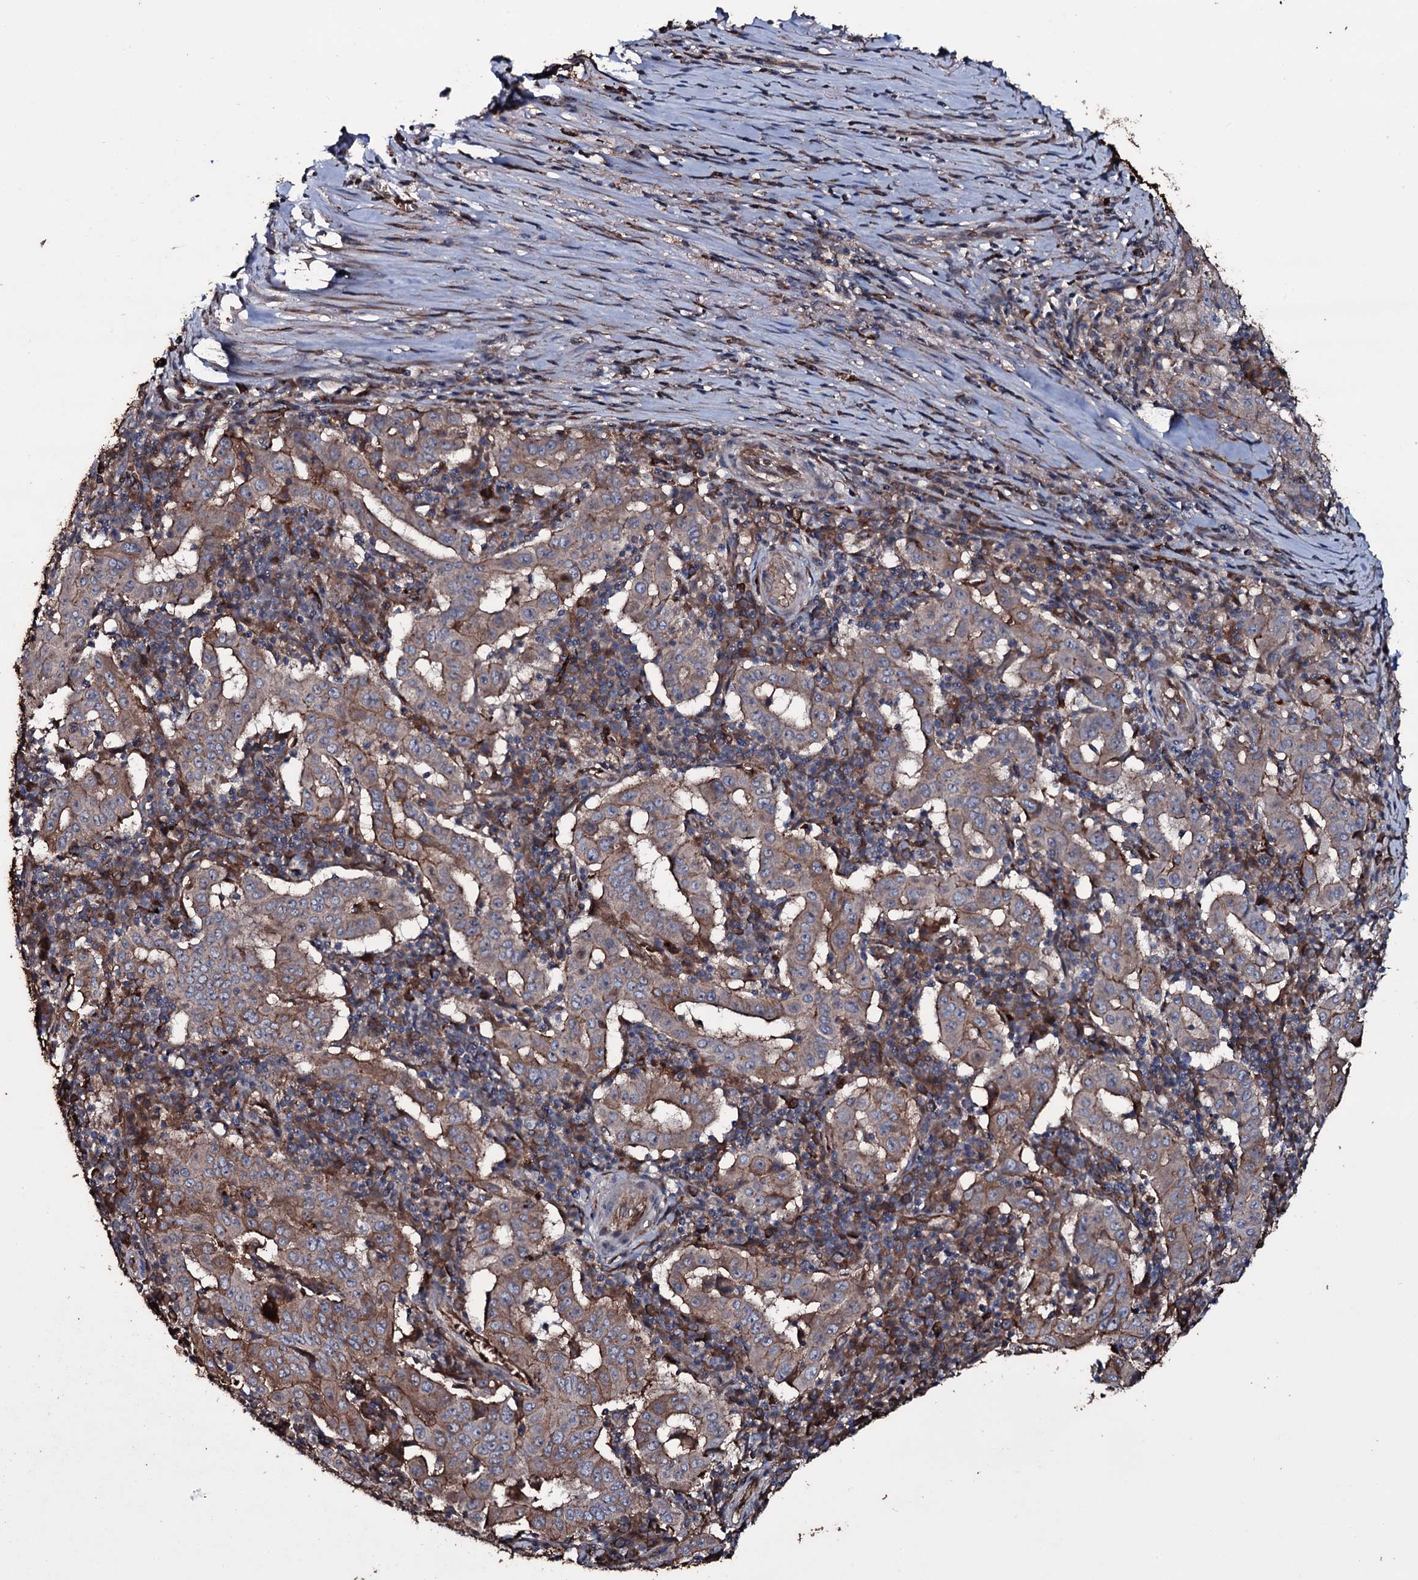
{"staining": {"intensity": "moderate", "quantity": "25%-75%", "location": "cytoplasmic/membranous"}, "tissue": "pancreatic cancer", "cell_type": "Tumor cells", "image_type": "cancer", "snomed": [{"axis": "morphology", "description": "Adenocarcinoma, NOS"}, {"axis": "topography", "description": "Pancreas"}], "caption": "About 25%-75% of tumor cells in human adenocarcinoma (pancreatic) reveal moderate cytoplasmic/membranous protein positivity as visualized by brown immunohistochemical staining.", "gene": "ZSWIM8", "patient": {"sex": "male", "age": 63}}